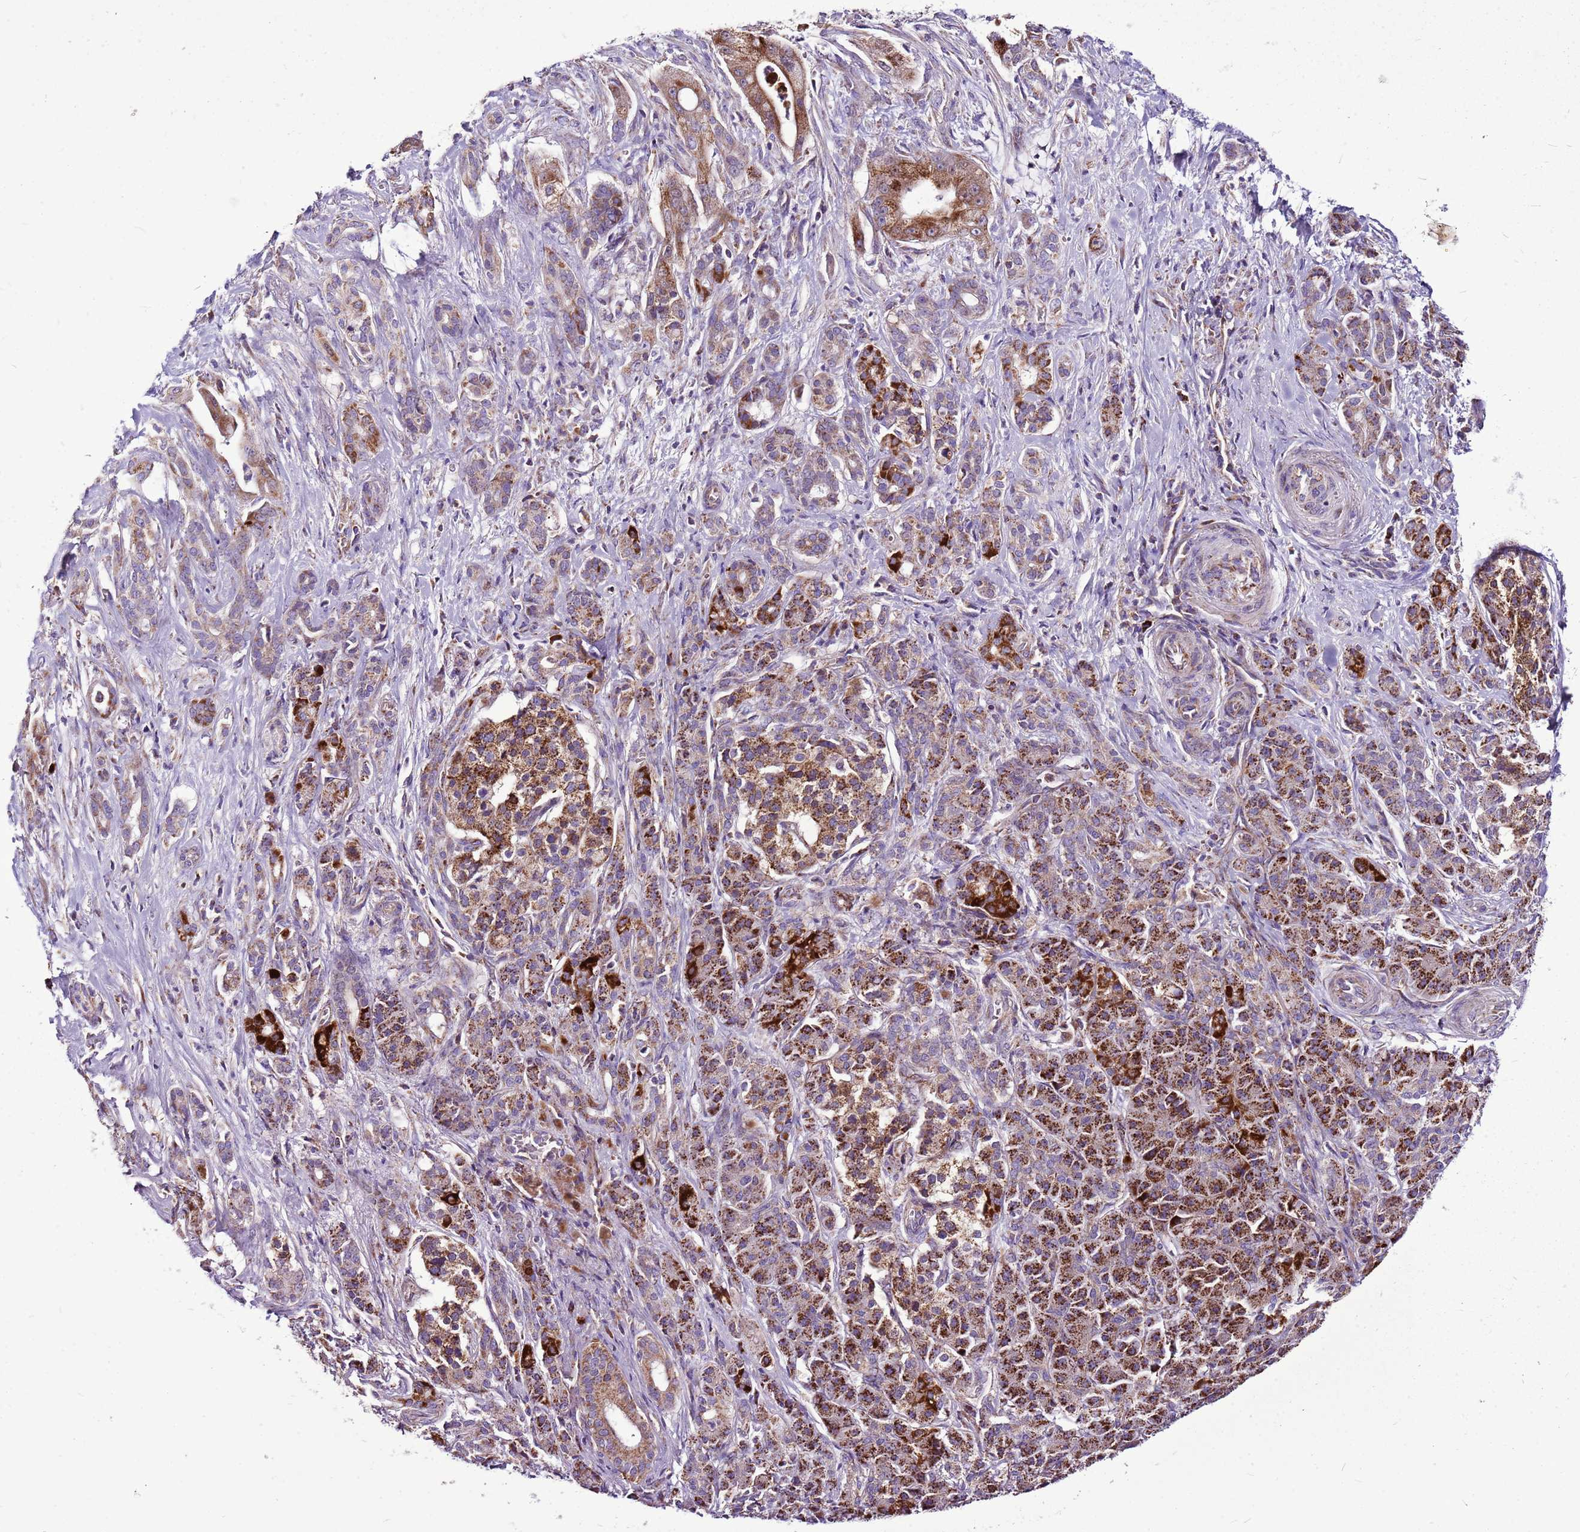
{"staining": {"intensity": "moderate", "quantity": ">75%", "location": "cytoplasmic/membranous"}, "tissue": "pancreatic cancer", "cell_type": "Tumor cells", "image_type": "cancer", "snomed": [{"axis": "morphology", "description": "Adenocarcinoma, NOS"}, {"axis": "topography", "description": "Pancreas"}], "caption": "Pancreatic cancer (adenocarcinoma) tissue reveals moderate cytoplasmic/membranous expression in approximately >75% of tumor cells, visualized by immunohistochemistry.", "gene": "GCDH", "patient": {"sex": "male", "age": 57}}